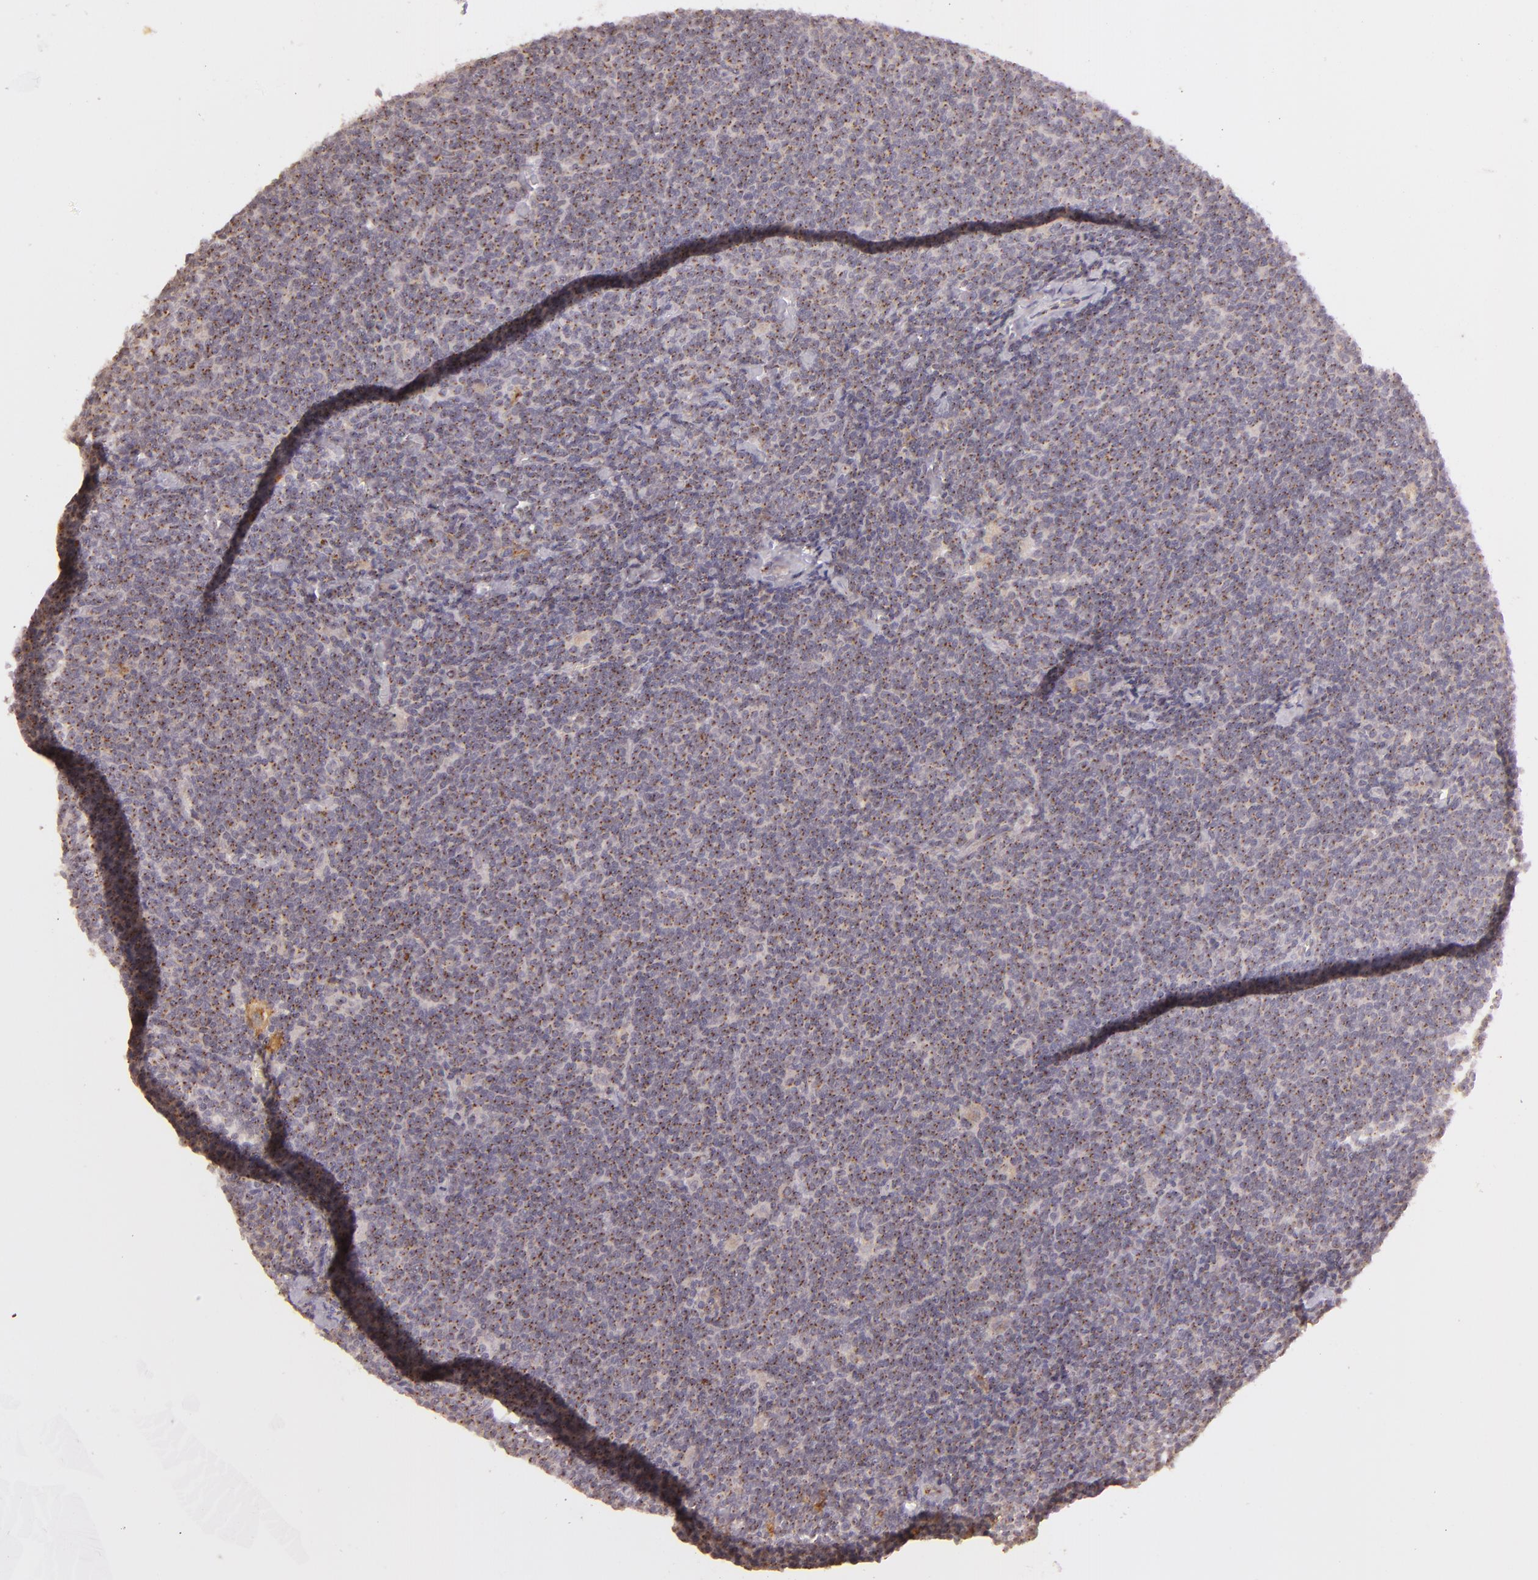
{"staining": {"intensity": "weak", "quantity": ">75%", "location": "cytoplasmic/membranous"}, "tissue": "lymphoma", "cell_type": "Tumor cells", "image_type": "cancer", "snomed": [{"axis": "morphology", "description": "Malignant lymphoma, non-Hodgkin's type, Low grade"}, {"axis": "topography", "description": "Lymph node"}], "caption": "A histopathology image of lymphoma stained for a protein demonstrates weak cytoplasmic/membranous brown staining in tumor cells.", "gene": "LGMN", "patient": {"sex": "male", "age": 65}}